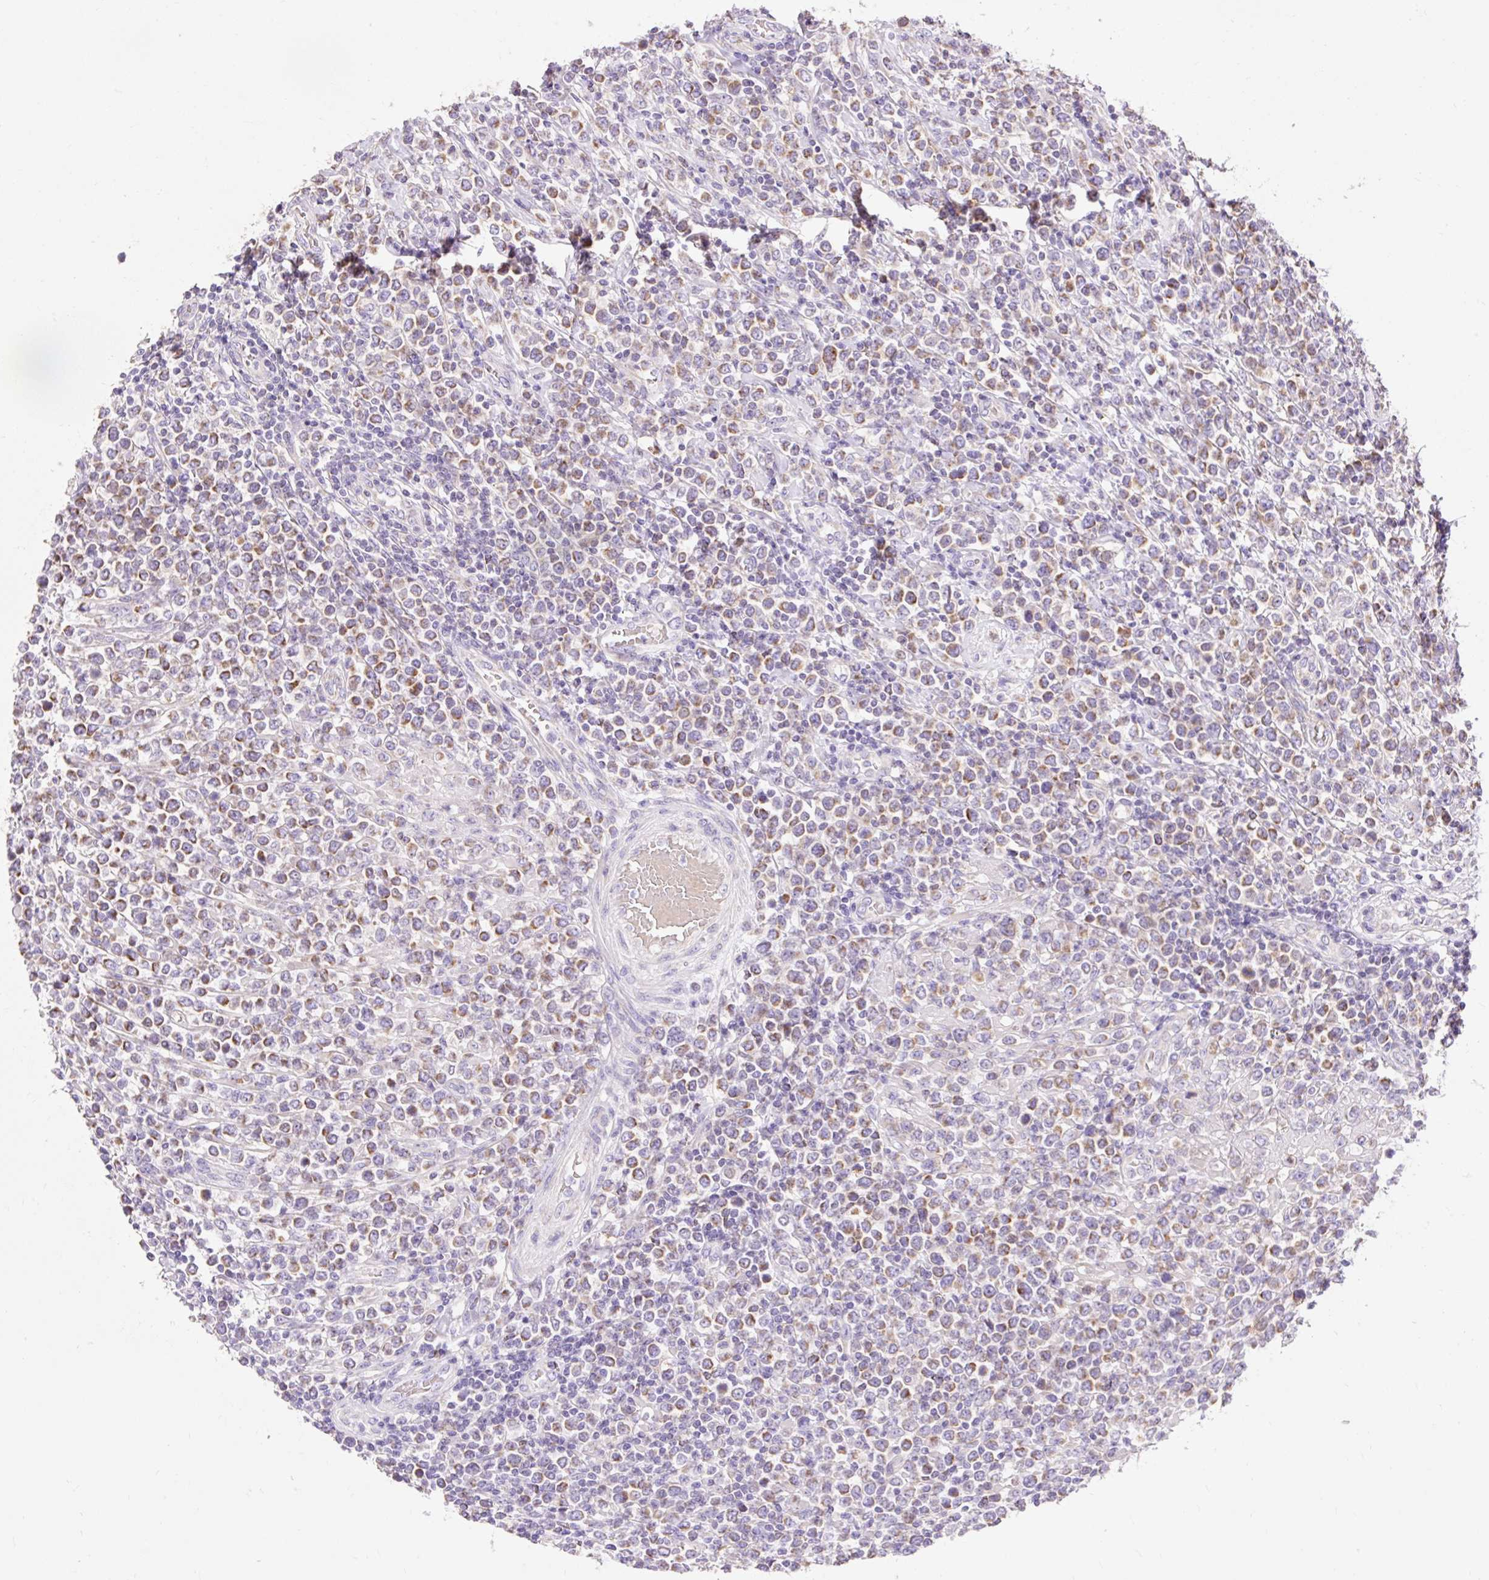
{"staining": {"intensity": "moderate", "quantity": ">75%", "location": "cytoplasmic/membranous"}, "tissue": "lymphoma", "cell_type": "Tumor cells", "image_type": "cancer", "snomed": [{"axis": "morphology", "description": "Malignant lymphoma, non-Hodgkin's type, High grade"}, {"axis": "topography", "description": "Soft tissue"}], "caption": "This is a histology image of immunohistochemistry (IHC) staining of high-grade malignant lymphoma, non-Hodgkin's type, which shows moderate staining in the cytoplasmic/membranous of tumor cells.", "gene": "PMAIP1", "patient": {"sex": "female", "age": 56}}